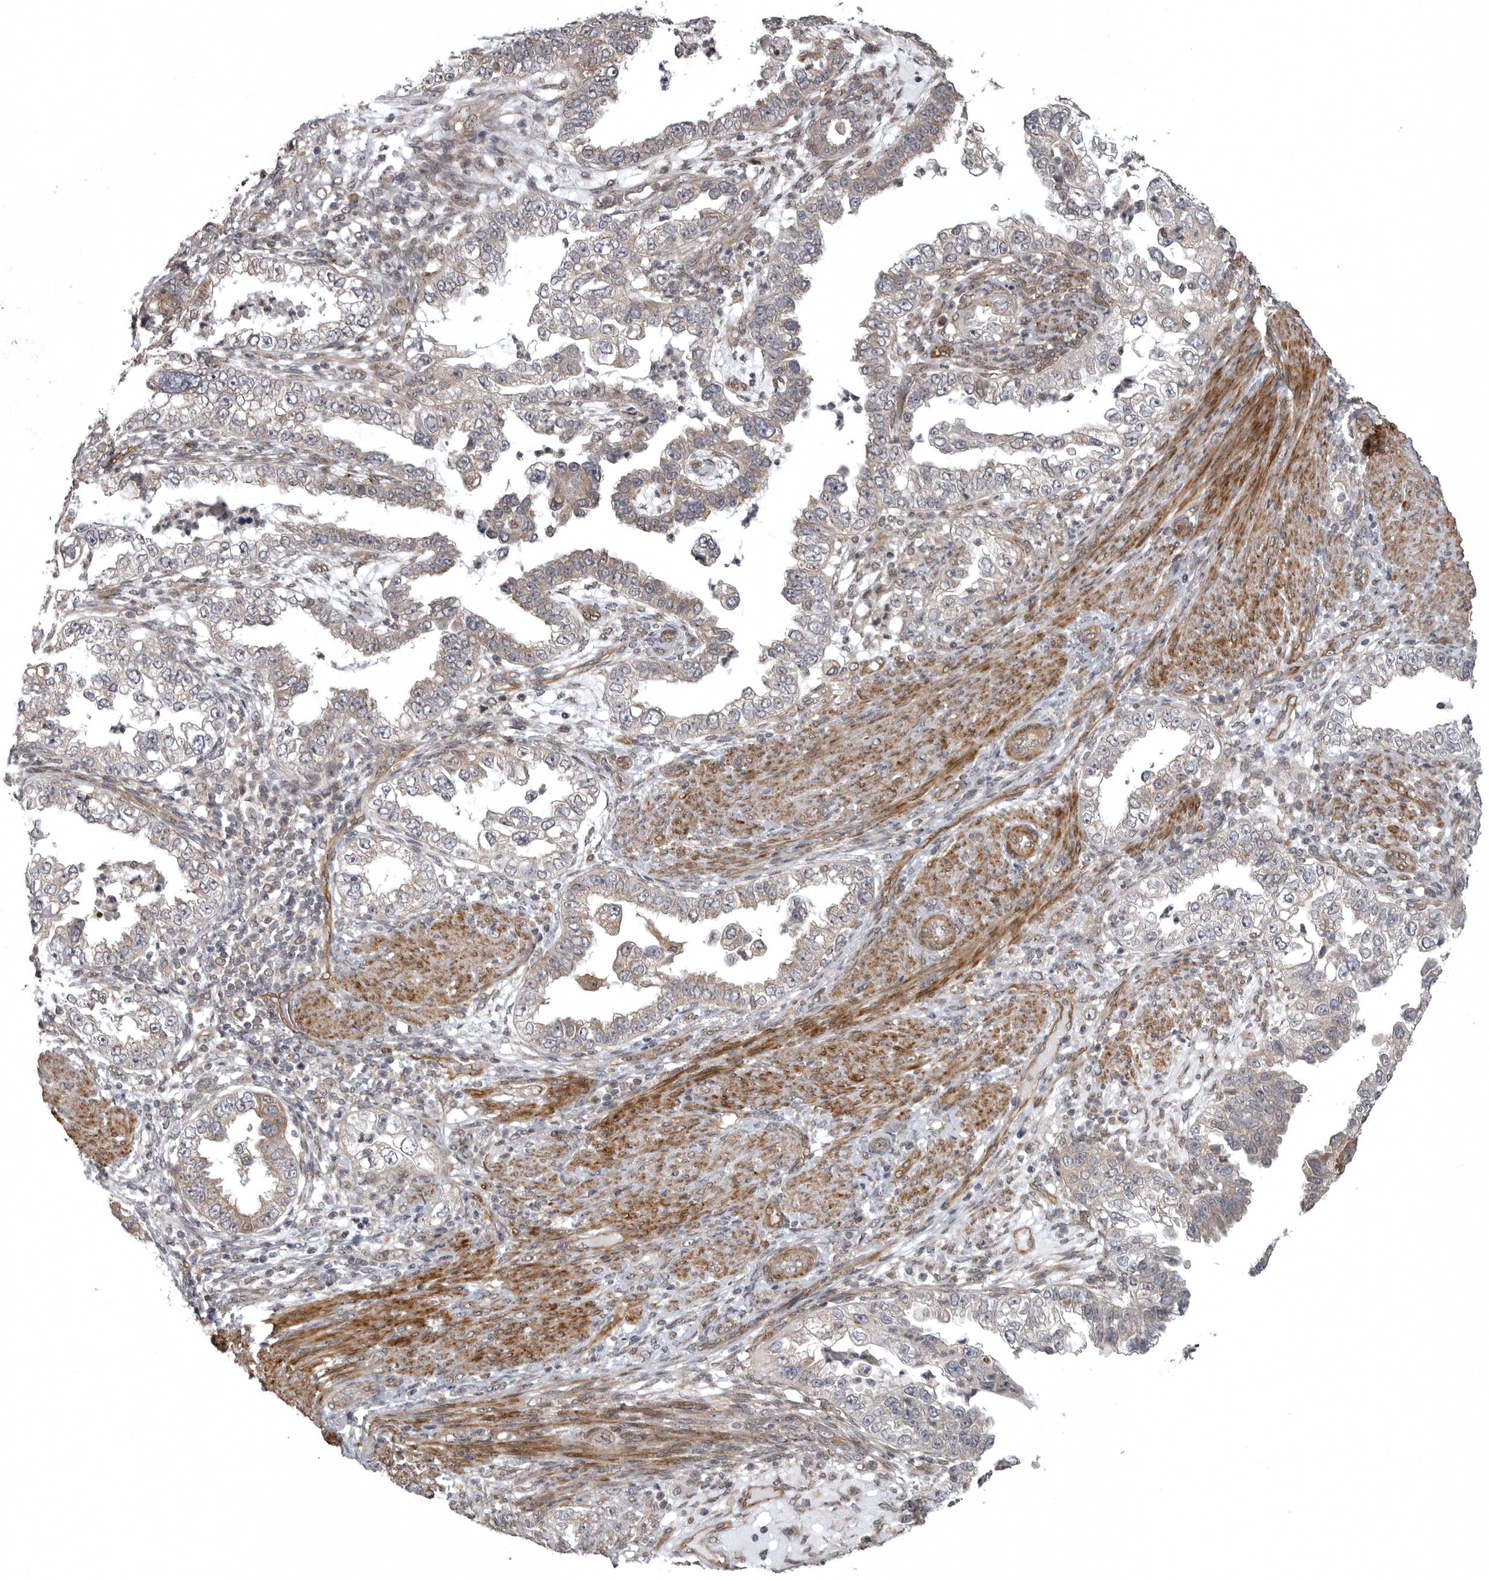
{"staining": {"intensity": "weak", "quantity": "<25%", "location": "cytoplasmic/membranous"}, "tissue": "endometrial cancer", "cell_type": "Tumor cells", "image_type": "cancer", "snomed": [{"axis": "morphology", "description": "Adenocarcinoma, NOS"}, {"axis": "topography", "description": "Endometrium"}], "caption": "Tumor cells are negative for protein expression in human adenocarcinoma (endometrial).", "gene": "SNX16", "patient": {"sex": "female", "age": 85}}